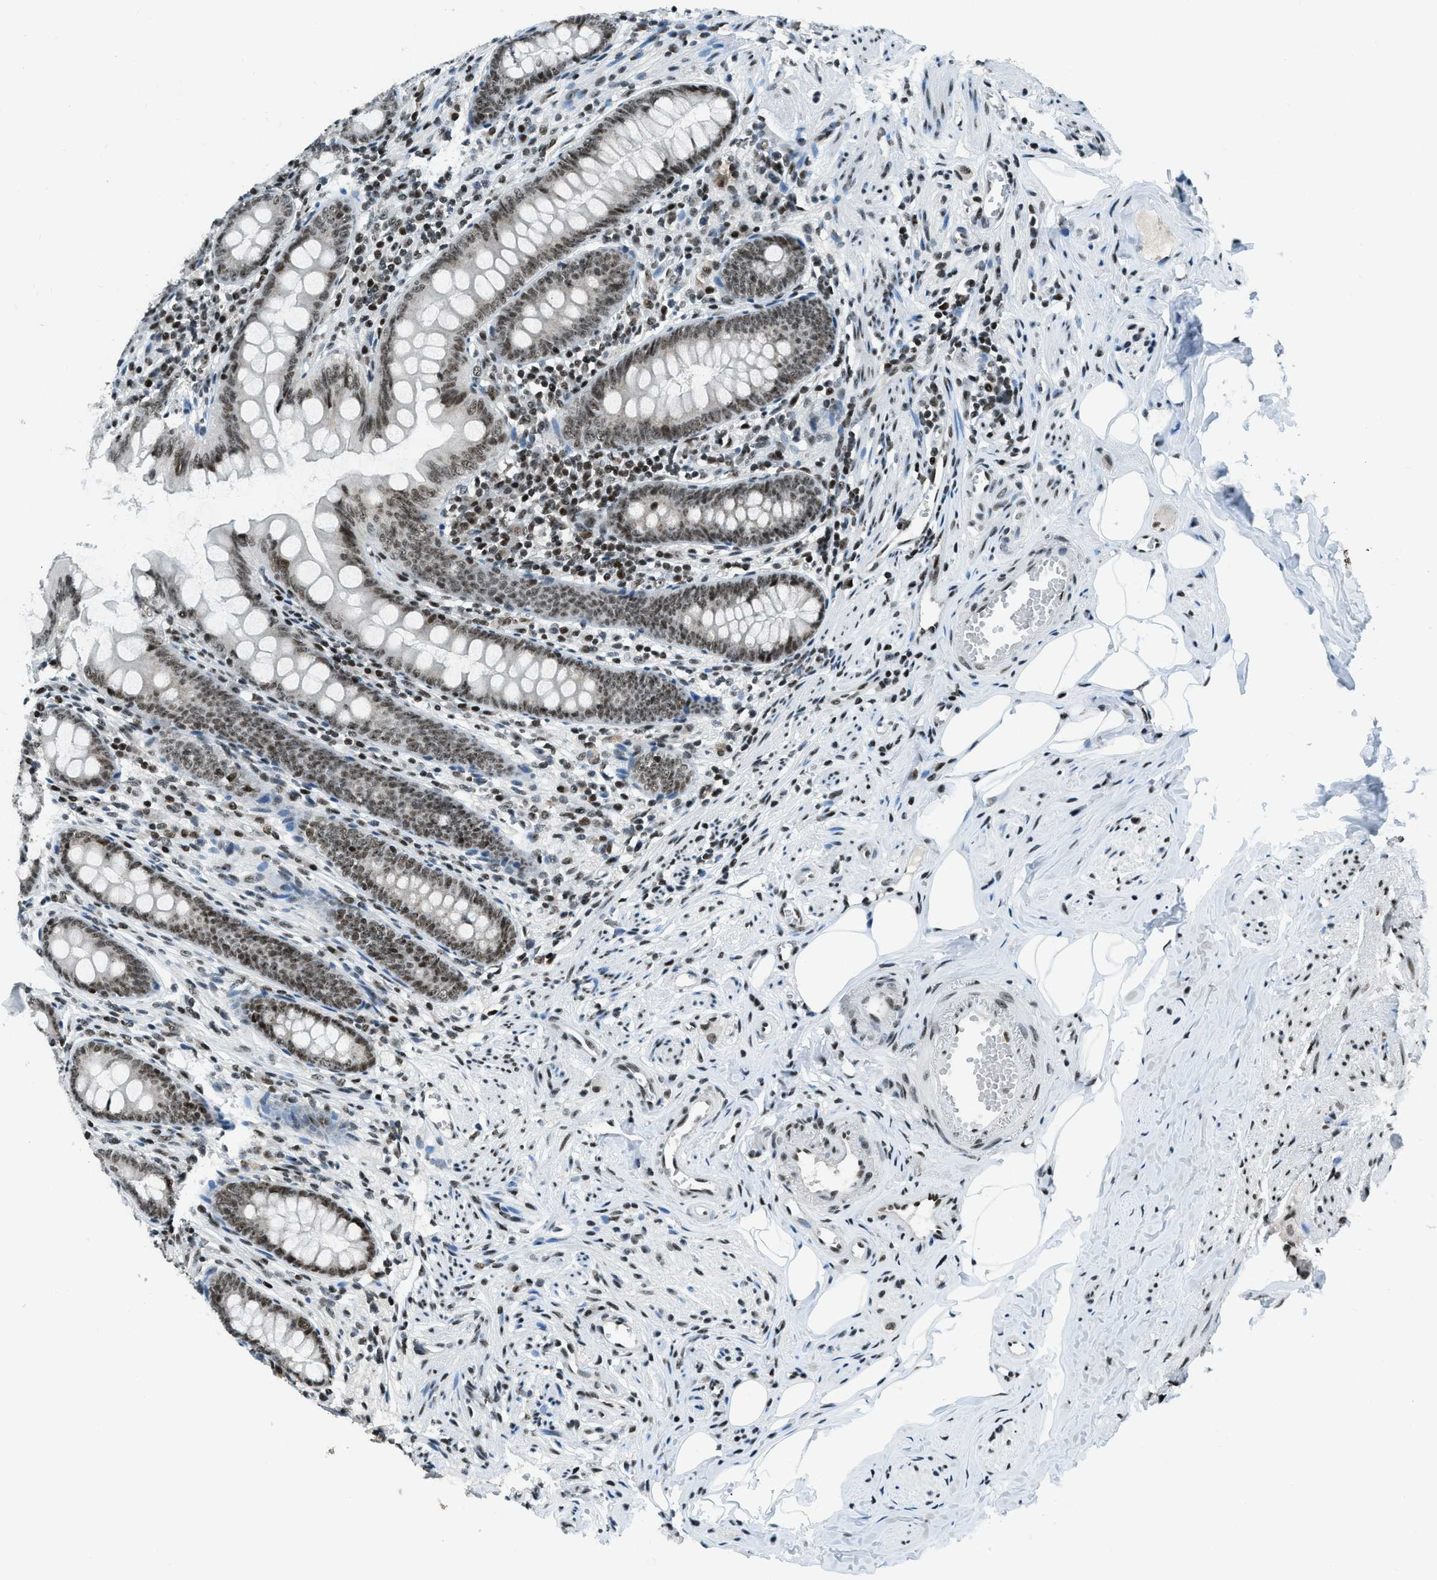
{"staining": {"intensity": "strong", "quantity": ">75%", "location": "nuclear"}, "tissue": "appendix", "cell_type": "Glandular cells", "image_type": "normal", "snomed": [{"axis": "morphology", "description": "Normal tissue, NOS"}, {"axis": "topography", "description": "Appendix"}], "caption": "DAB (3,3'-diaminobenzidine) immunohistochemical staining of benign human appendix reveals strong nuclear protein staining in about >75% of glandular cells. Nuclei are stained in blue.", "gene": "RAD51B", "patient": {"sex": "female", "age": 77}}